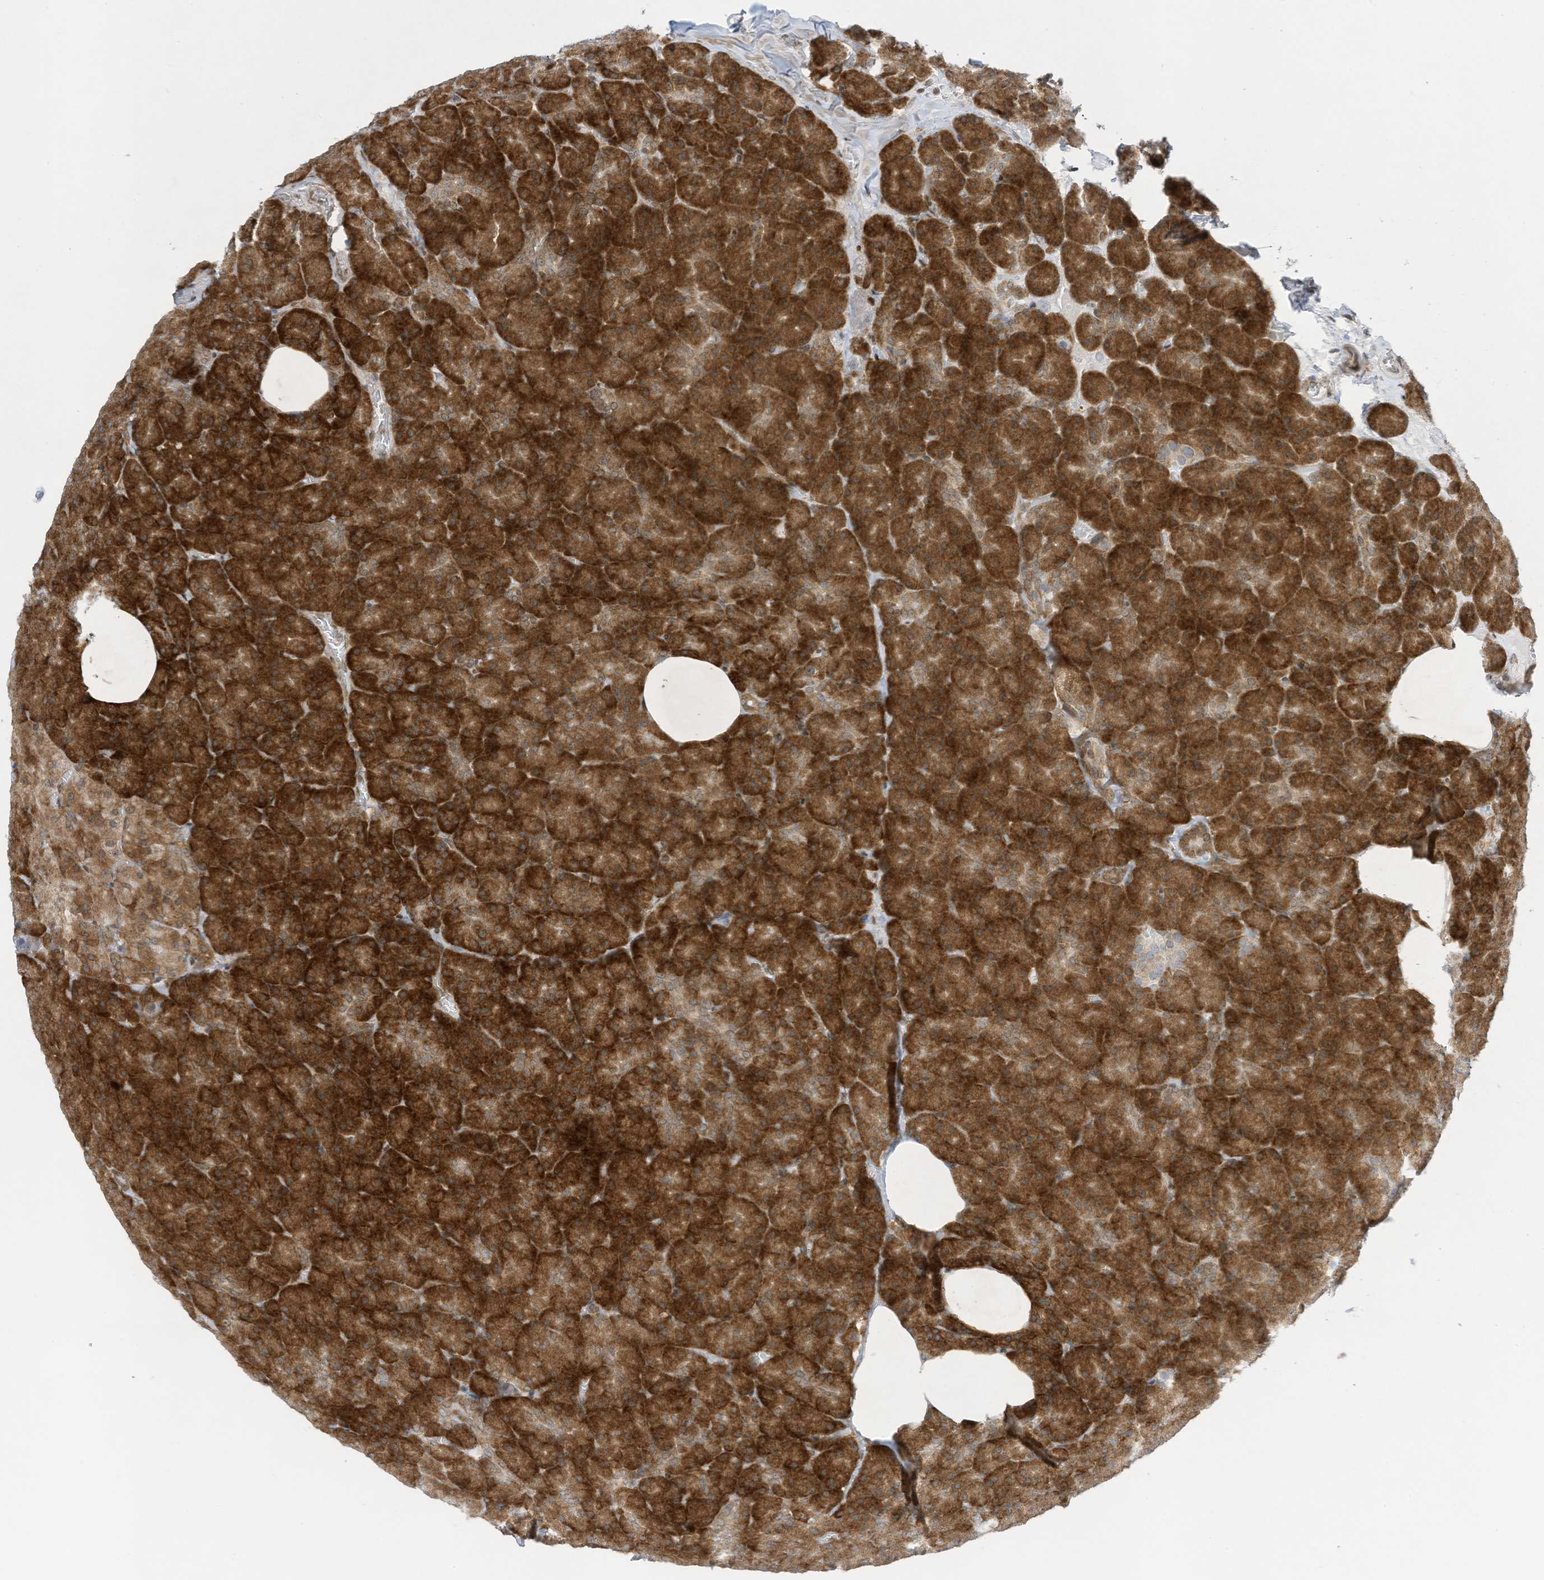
{"staining": {"intensity": "strong", "quantity": ">75%", "location": "cytoplasmic/membranous"}, "tissue": "pancreas", "cell_type": "Exocrine glandular cells", "image_type": "normal", "snomed": [{"axis": "morphology", "description": "Normal tissue, NOS"}, {"axis": "morphology", "description": "Carcinoid, malignant, NOS"}, {"axis": "topography", "description": "Pancreas"}], "caption": "Benign pancreas shows strong cytoplasmic/membranous expression in about >75% of exocrine glandular cells (DAB IHC, brown staining for protein, blue staining for nuclei)..", "gene": "EDF1", "patient": {"sex": "female", "age": 35}}